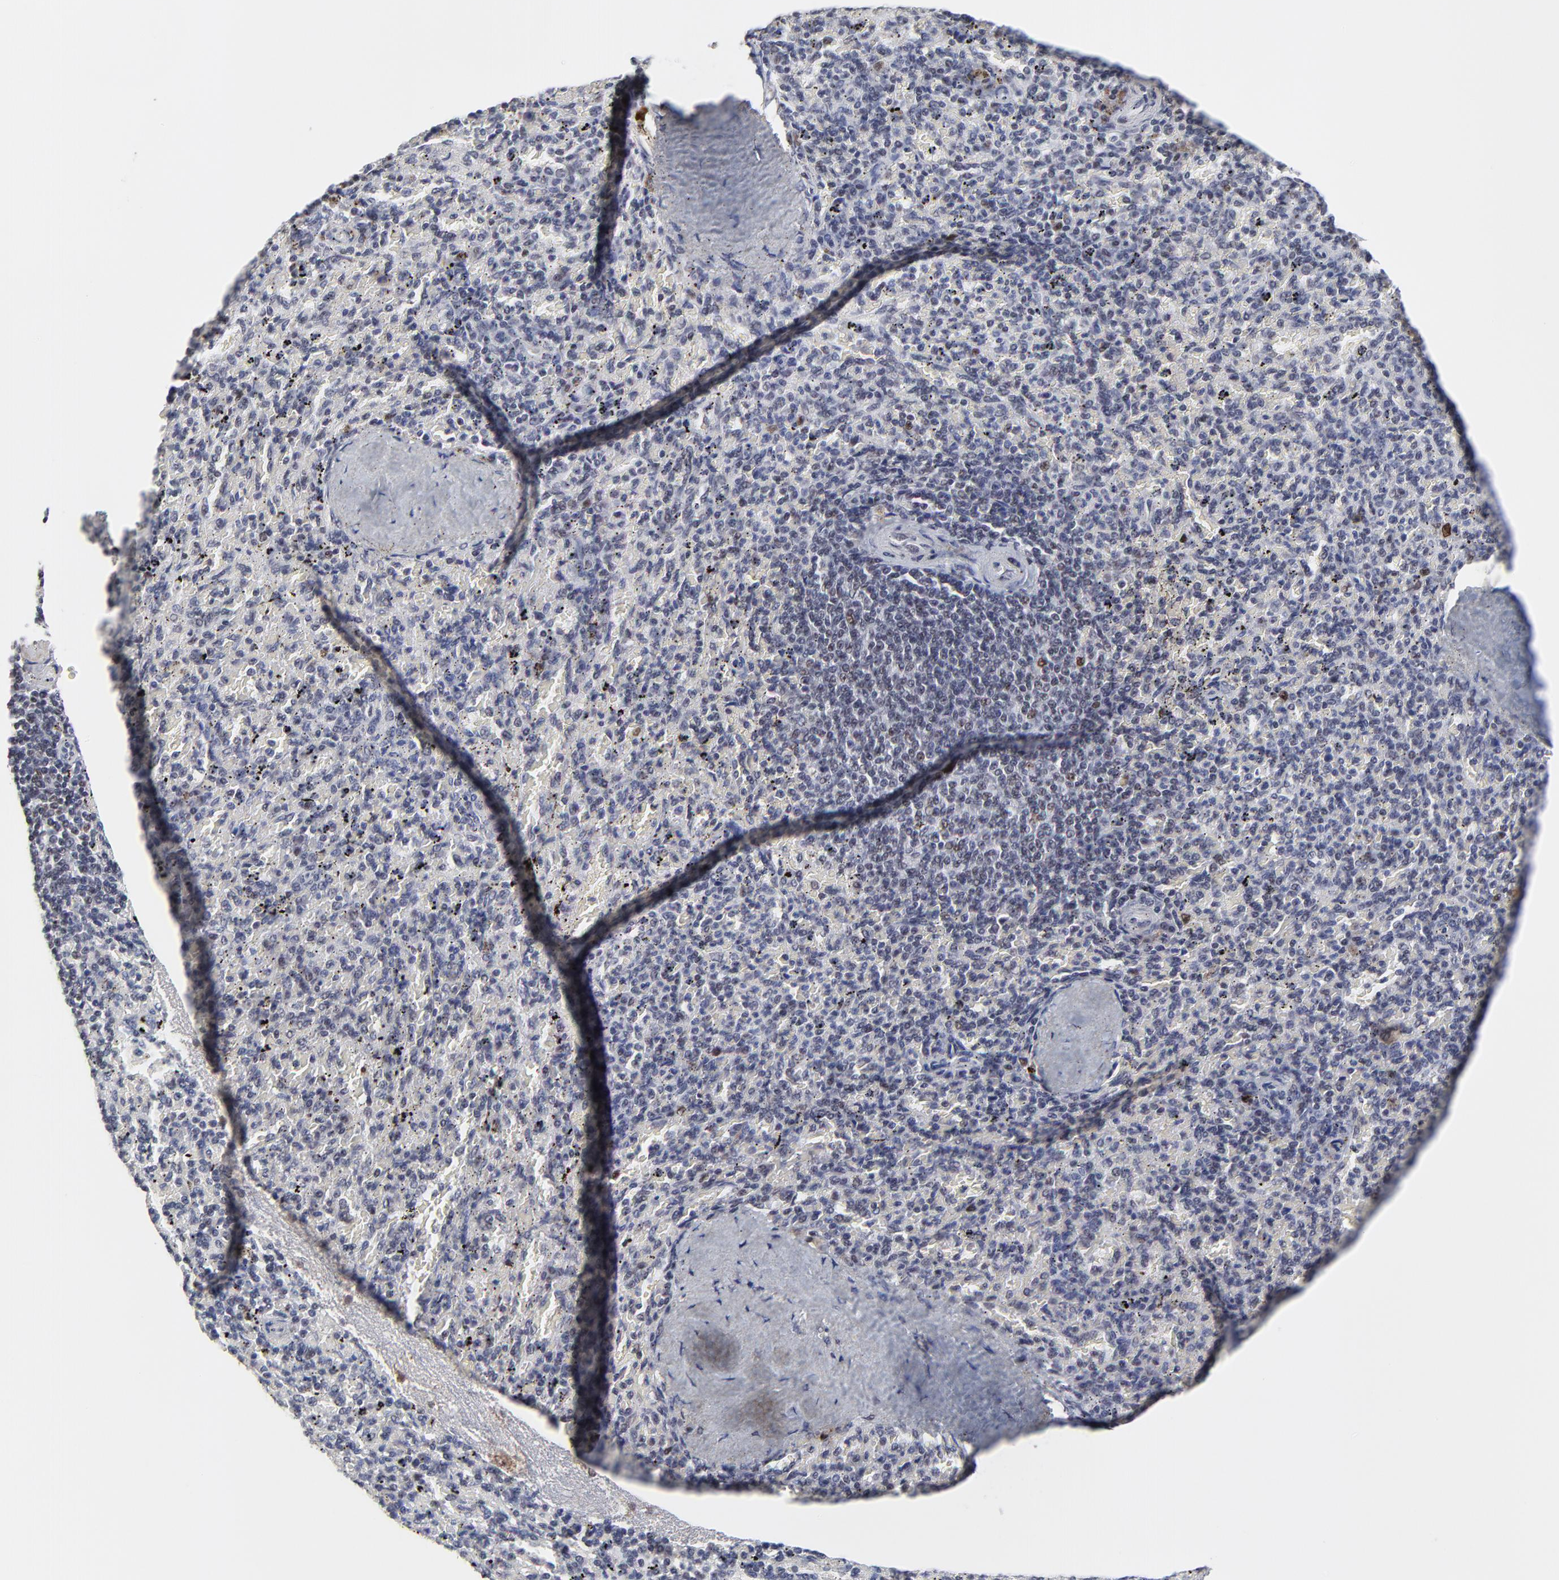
{"staining": {"intensity": "negative", "quantity": "none", "location": "none"}, "tissue": "spleen", "cell_type": "Cells in red pulp", "image_type": "normal", "snomed": [{"axis": "morphology", "description": "Normal tissue, NOS"}, {"axis": "topography", "description": "Spleen"}], "caption": "DAB immunohistochemical staining of benign human spleen displays no significant expression in cells in red pulp.", "gene": "OGFOD1", "patient": {"sex": "female", "age": 43}}